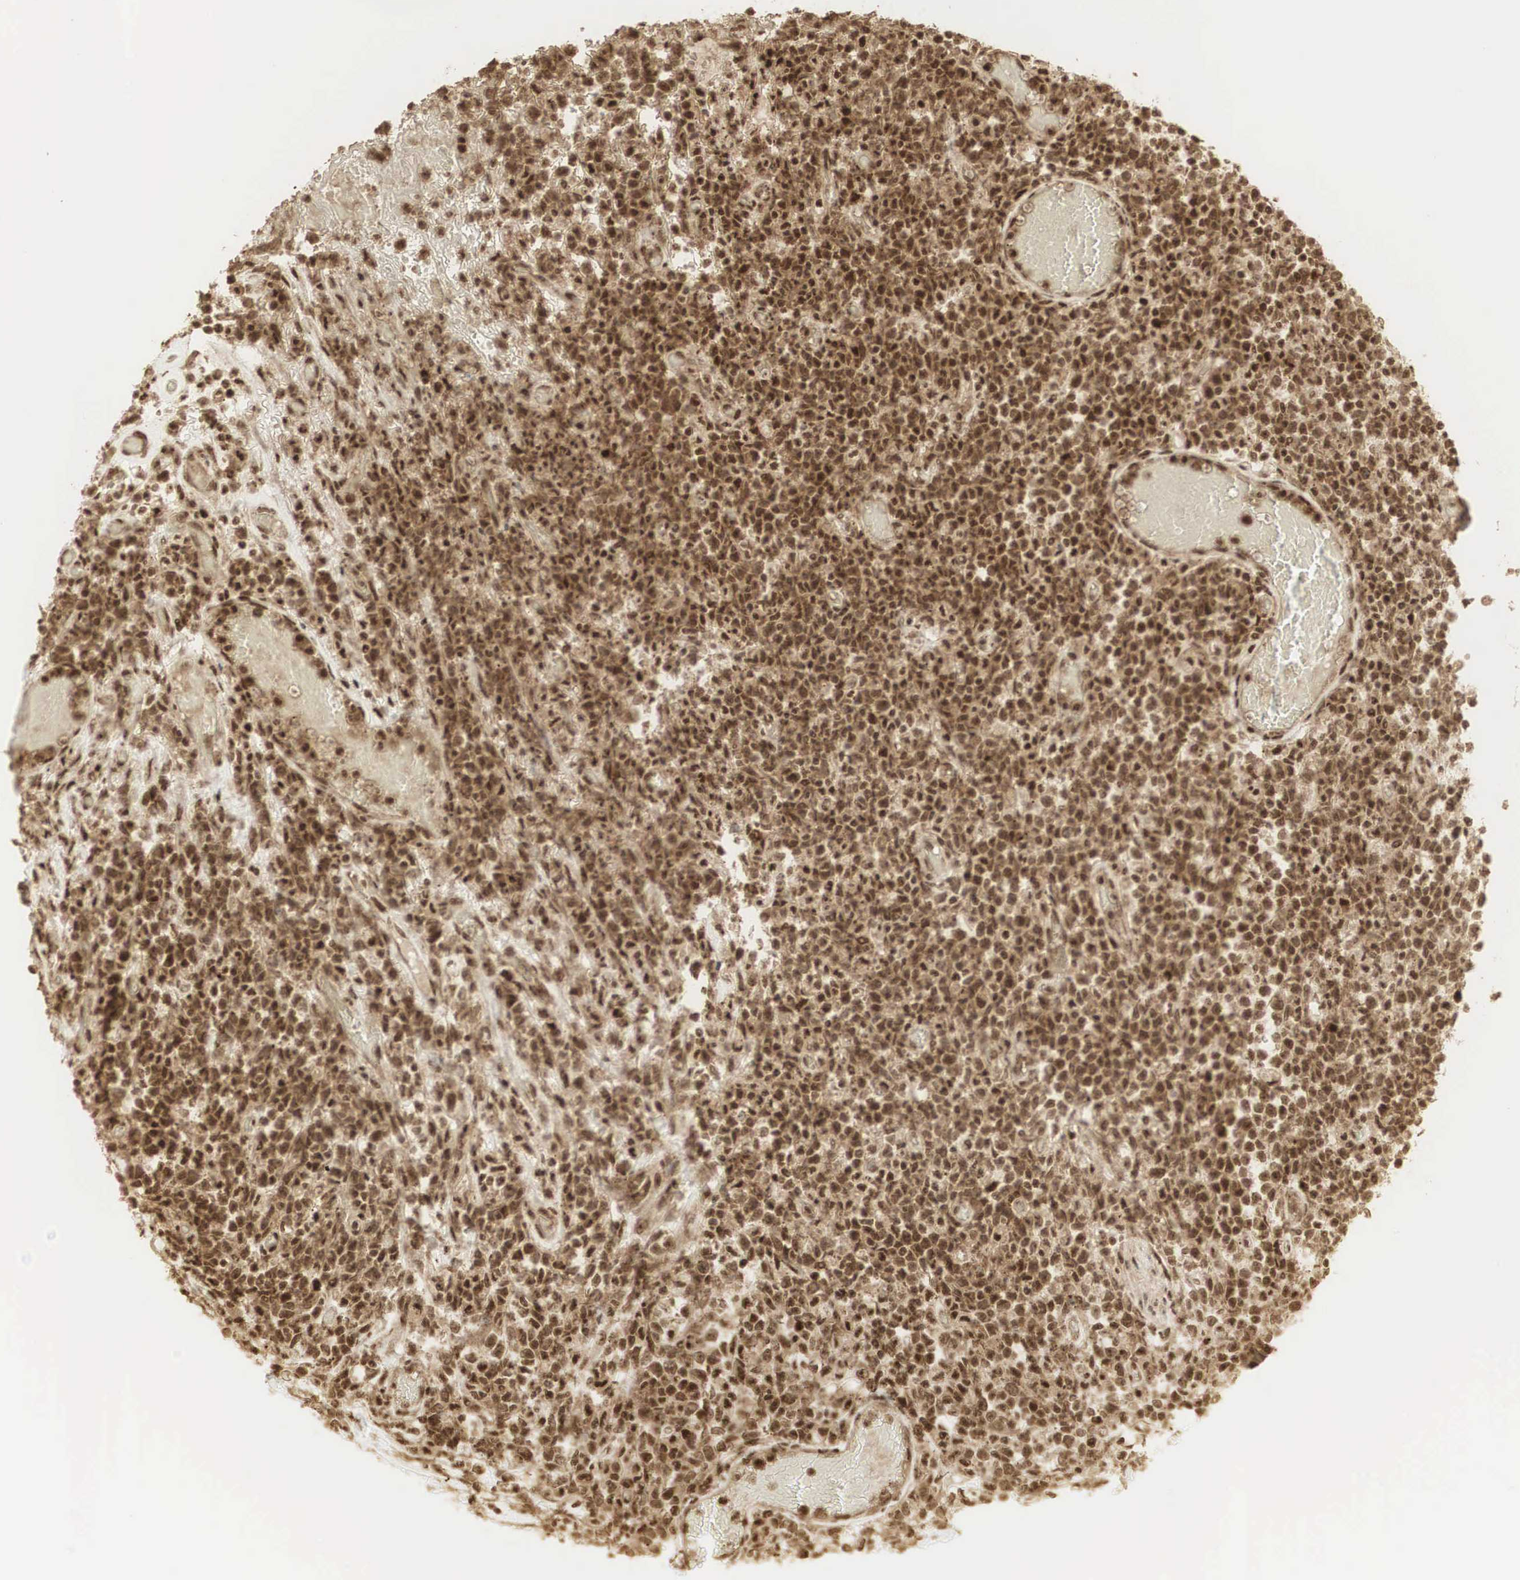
{"staining": {"intensity": "strong", "quantity": ">75%", "location": "cytoplasmic/membranous,nuclear"}, "tissue": "lymphoma", "cell_type": "Tumor cells", "image_type": "cancer", "snomed": [{"axis": "morphology", "description": "Malignant lymphoma, non-Hodgkin's type, High grade"}, {"axis": "topography", "description": "Colon"}], "caption": "Lymphoma tissue shows strong cytoplasmic/membranous and nuclear positivity in about >75% of tumor cells, visualized by immunohistochemistry.", "gene": "RNF113A", "patient": {"sex": "male", "age": 82}}